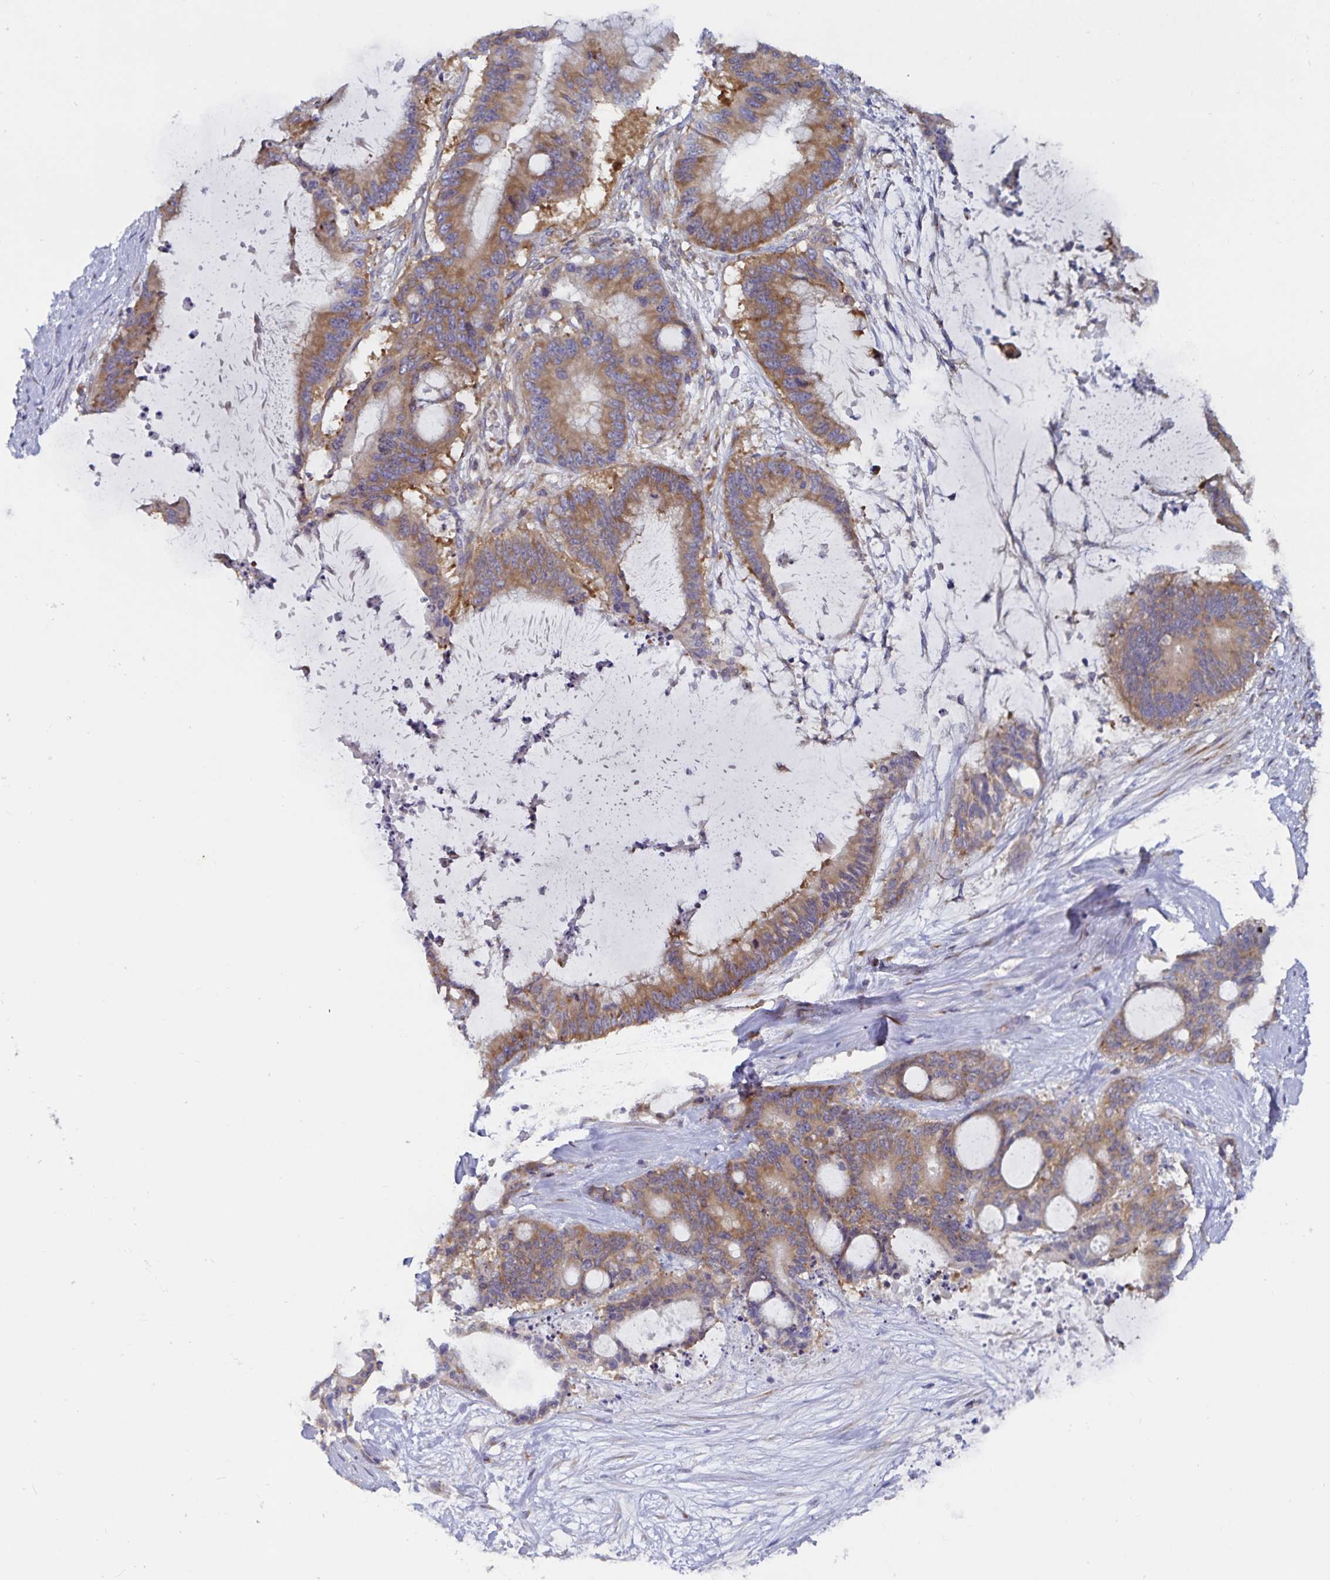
{"staining": {"intensity": "moderate", "quantity": ">75%", "location": "cytoplasmic/membranous"}, "tissue": "liver cancer", "cell_type": "Tumor cells", "image_type": "cancer", "snomed": [{"axis": "morphology", "description": "Normal tissue, NOS"}, {"axis": "morphology", "description": "Cholangiocarcinoma"}, {"axis": "topography", "description": "Liver"}, {"axis": "topography", "description": "Peripheral nerve tissue"}], "caption": "Cholangiocarcinoma (liver) tissue reveals moderate cytoplasmic/membranous positivity in about >75% of tumor cells", "gene": "FAM120A", "patient": {"sex": "female", "age": 73}}